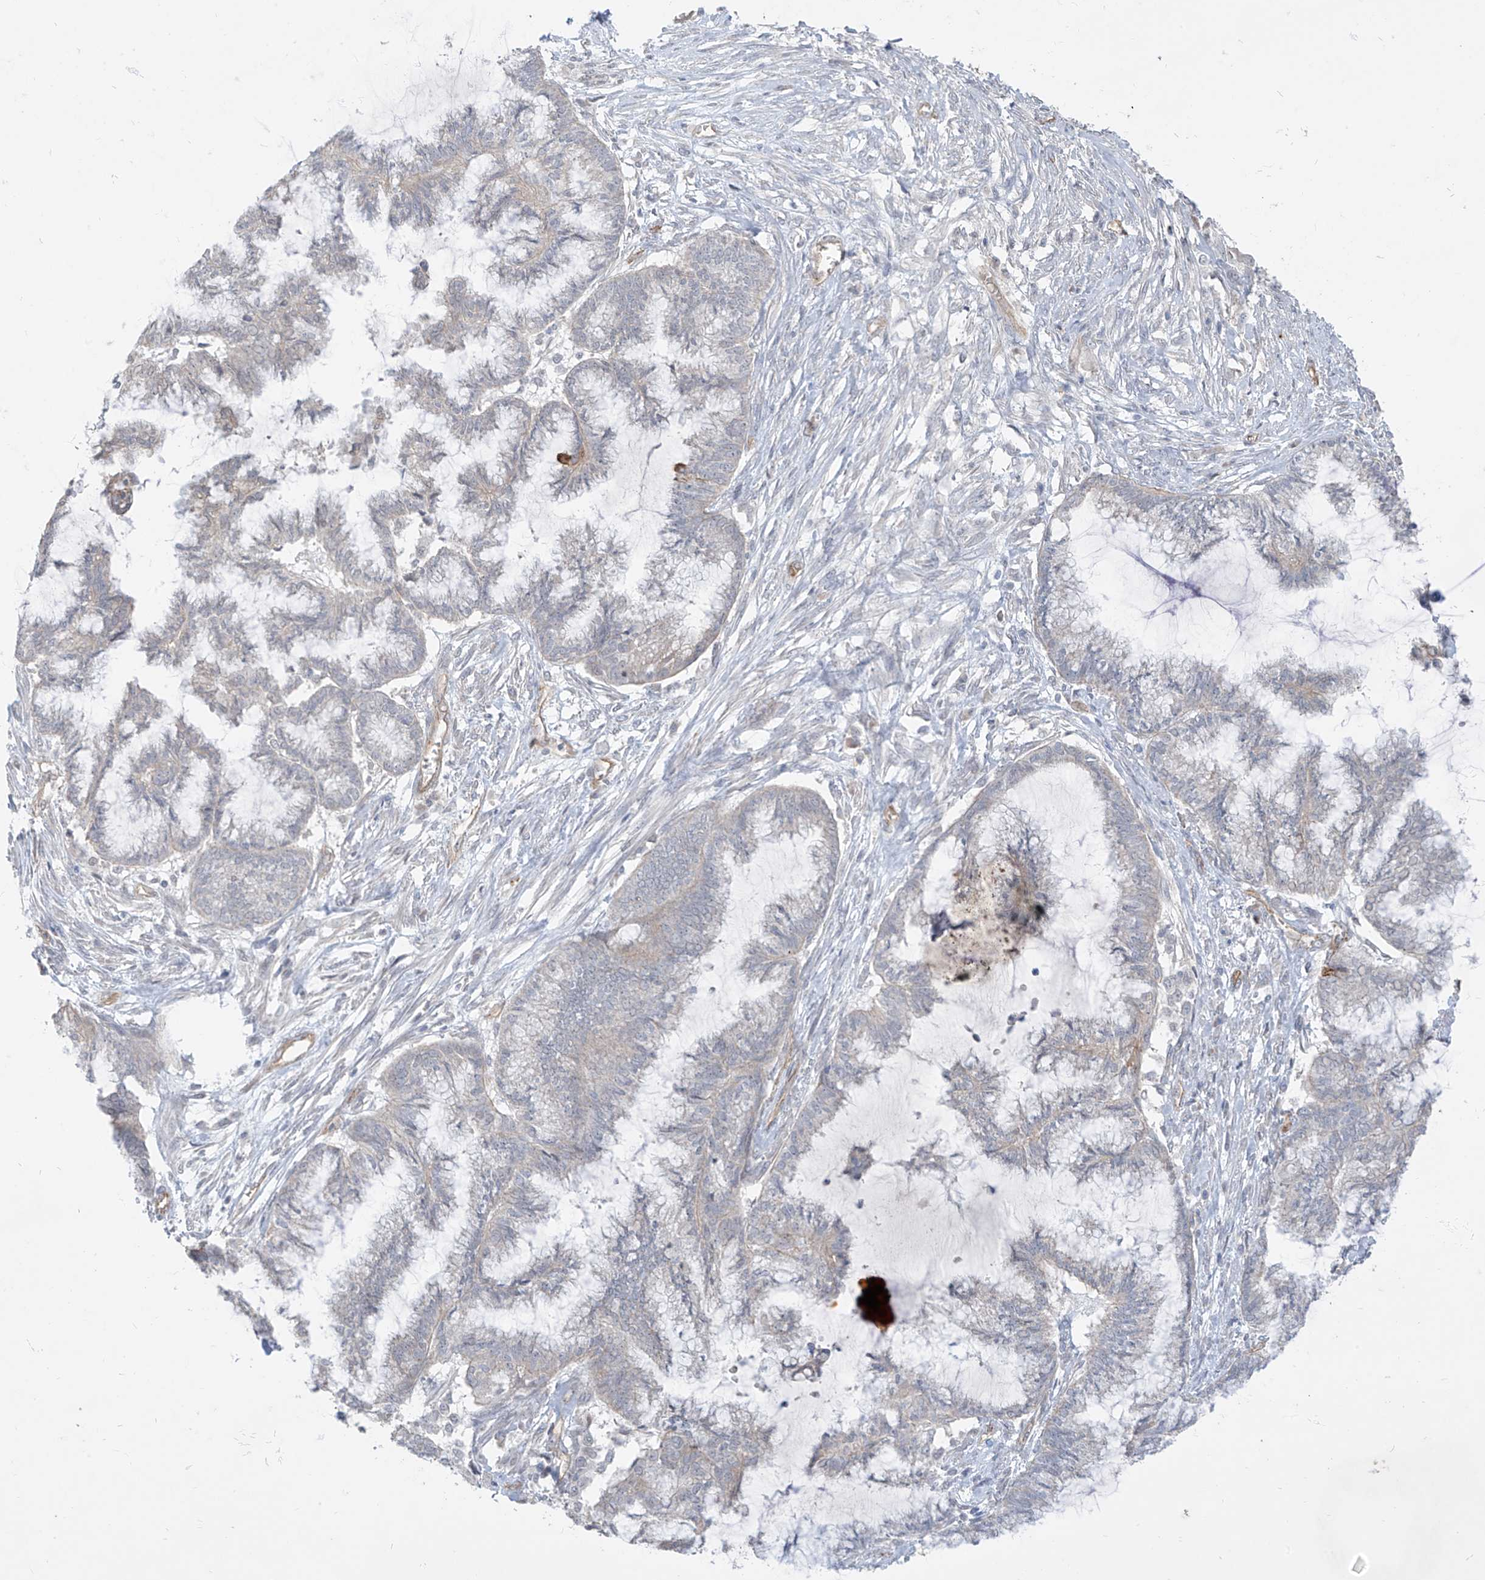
{"staining": {"intensity": "negative", "quantity": "none", "location": "none"}, "tissue": "endometrial cancer", "cell_type": "Tumor cells", "image_type": "cancer", "snomed": [{"axis": "morphology", "description": "Adenocarcinoma, NOS"}, {"axis": "topography", "description": "Endometrium"}], "caption": "Endometrial cancer (adenocarcinoma) was stained to show a protein in brown. There is no significant staining in tumor cells.", "gene": "EPHX4", "patient": {"sex": "female", "age": 86}}